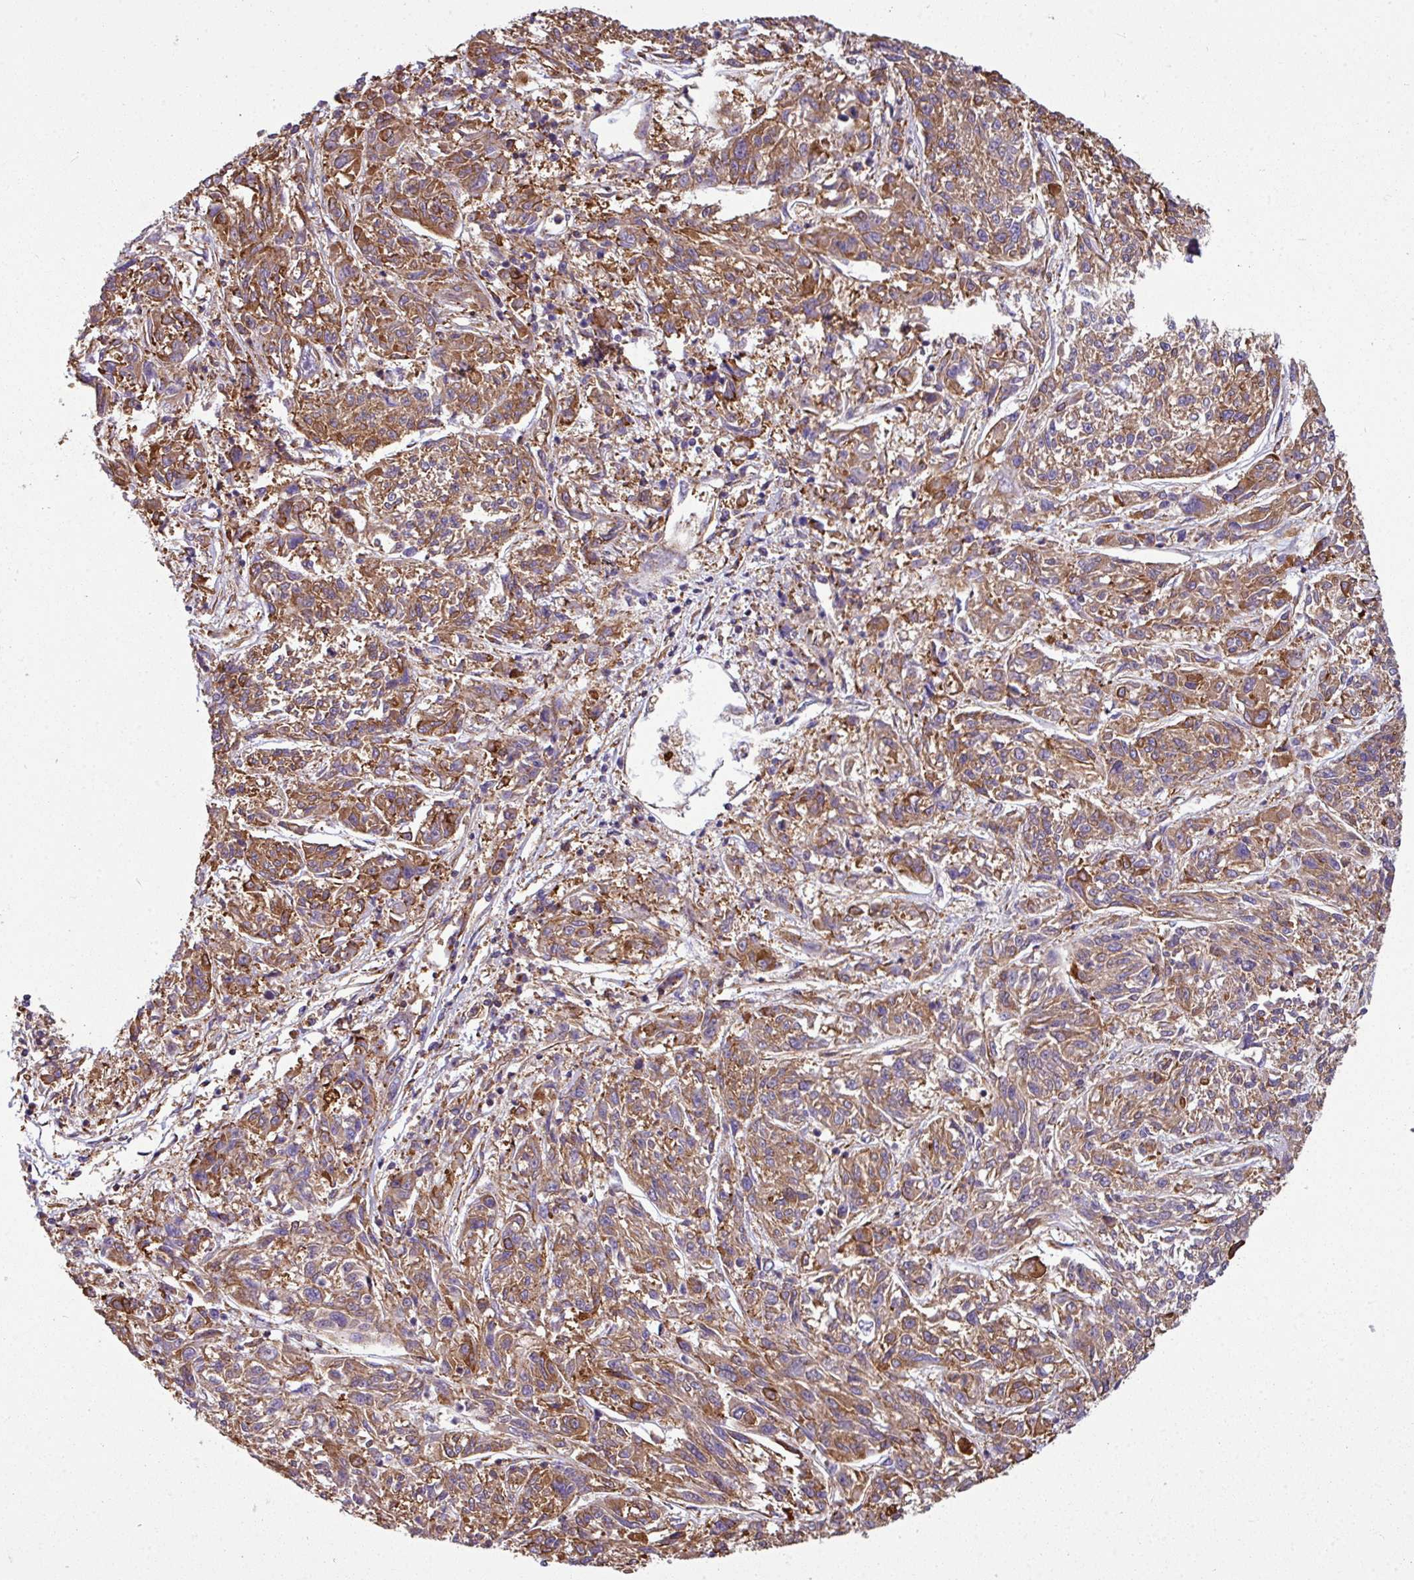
{"staining": {"intensity": "moderate", "quantity": ">75%", "location": "cytoplasmic/membranous"}, "tissue": "melanoma", "cell_type": "Tumor cells", "image_type": "cancer", "snomed": [{"axis": "morphology", "description": "Malignant melanoma, NOS"}, {"axis": "topography", "description": "Skin"}], "caption": "Immunohistochemical staining of melanoma displays medium levels of moderate cytoplasmic/membranous protein positivity in about >75% of tumor cells. Immunohistochemistry (ihc) stains the protein of interest in brown and the nuclei are stained blue.", "gene": "XNDC1N", "patient": {"sex": "male", "age": 53}}